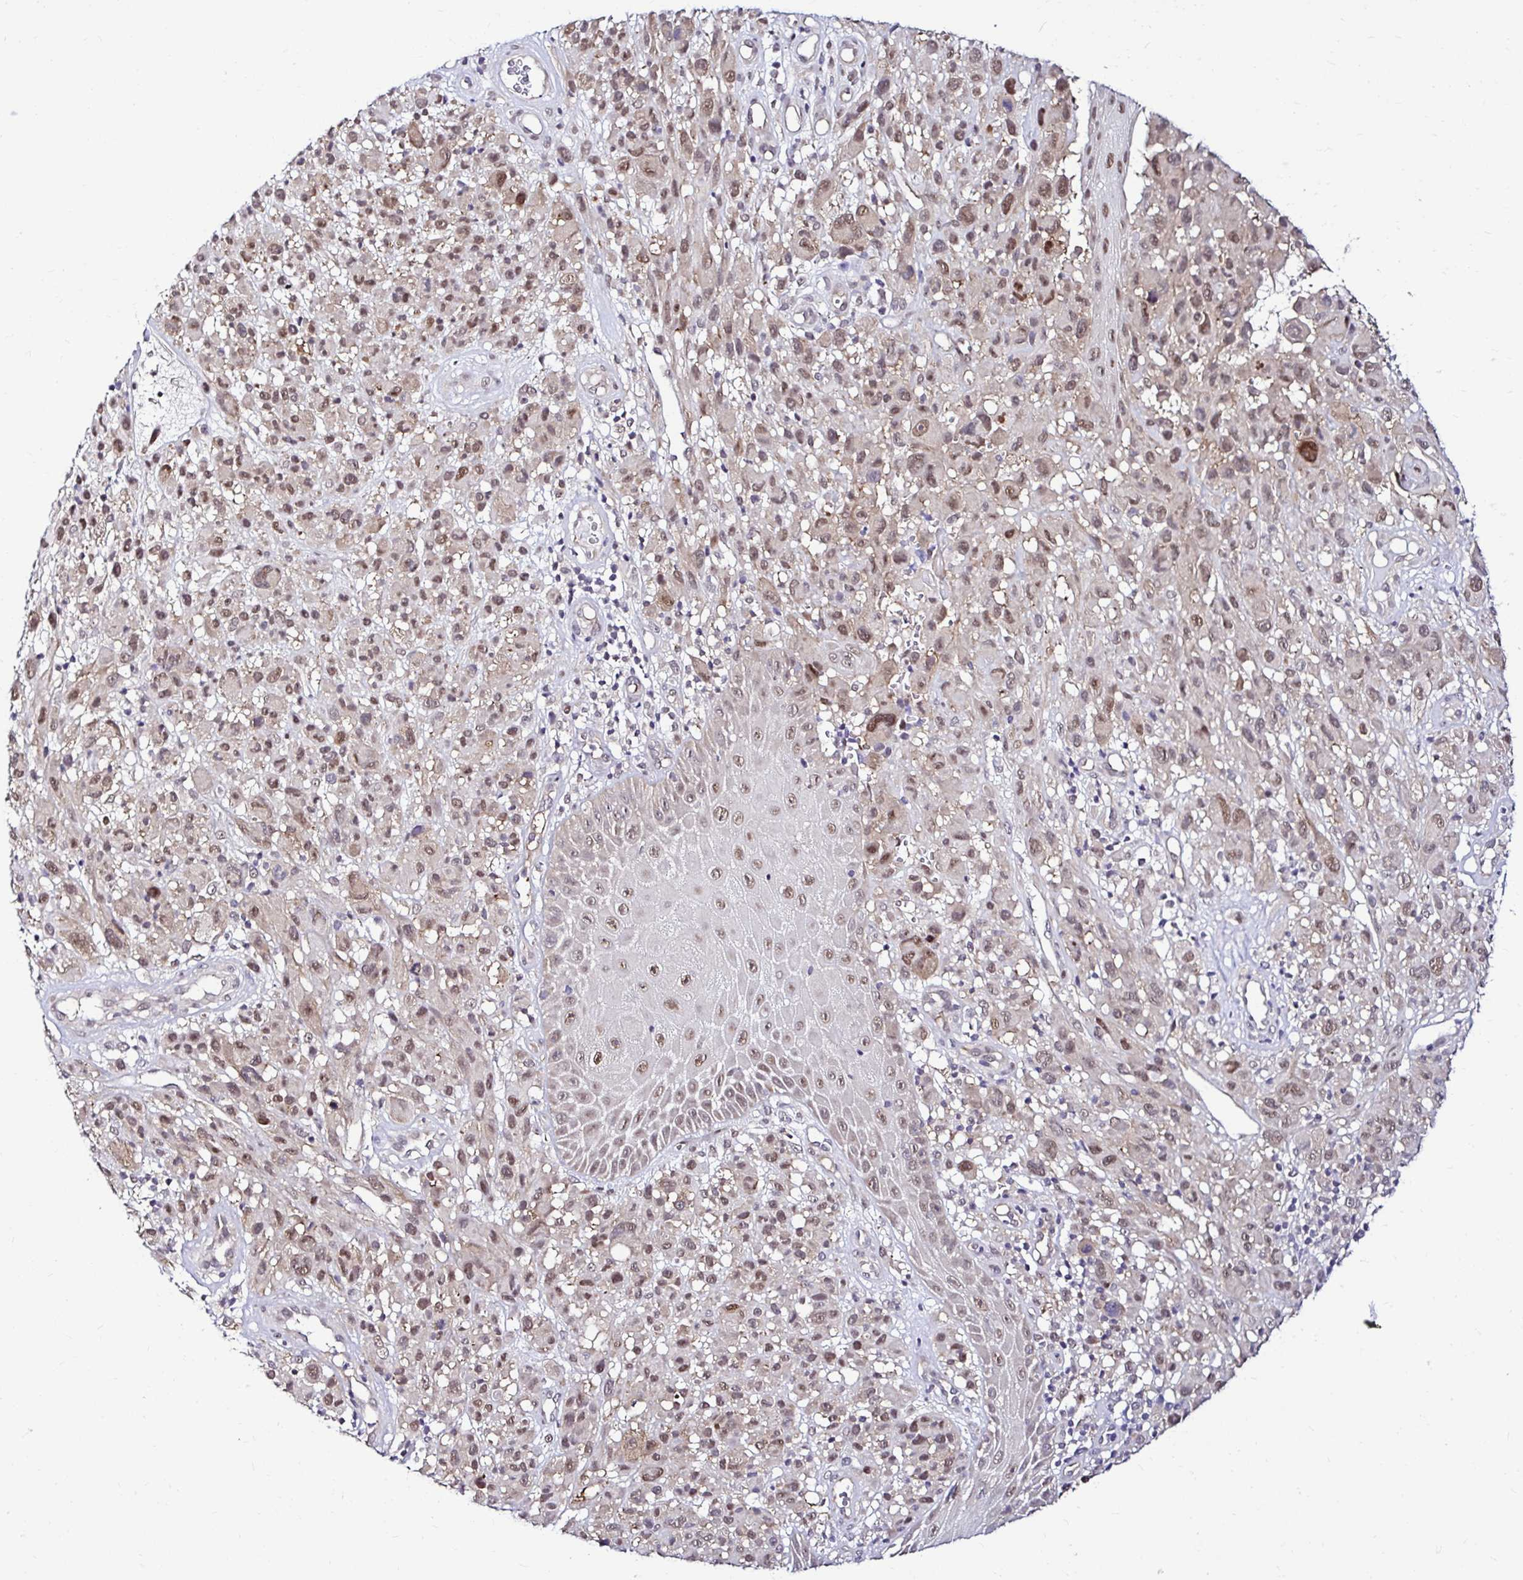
{"staining": {"intensity": "moderate", "quantity": ">75%", "location": "nuclear"}, "tissue": "melanoma", "cell_type": "Tumor cells", "image_type": "cancer", "snomed": [{"axis": "morphology", "description": "Malignant melanoma, NOS"}, {"axis": "topography", "description": "Skin"}], "caption": "Brown immunohistochemical staining in human melanoma reveals moderate nuclear staining in about >75% of tumor cells.", "gene": "PSMD3", "patient": {"sex": "male", "age": 68}}